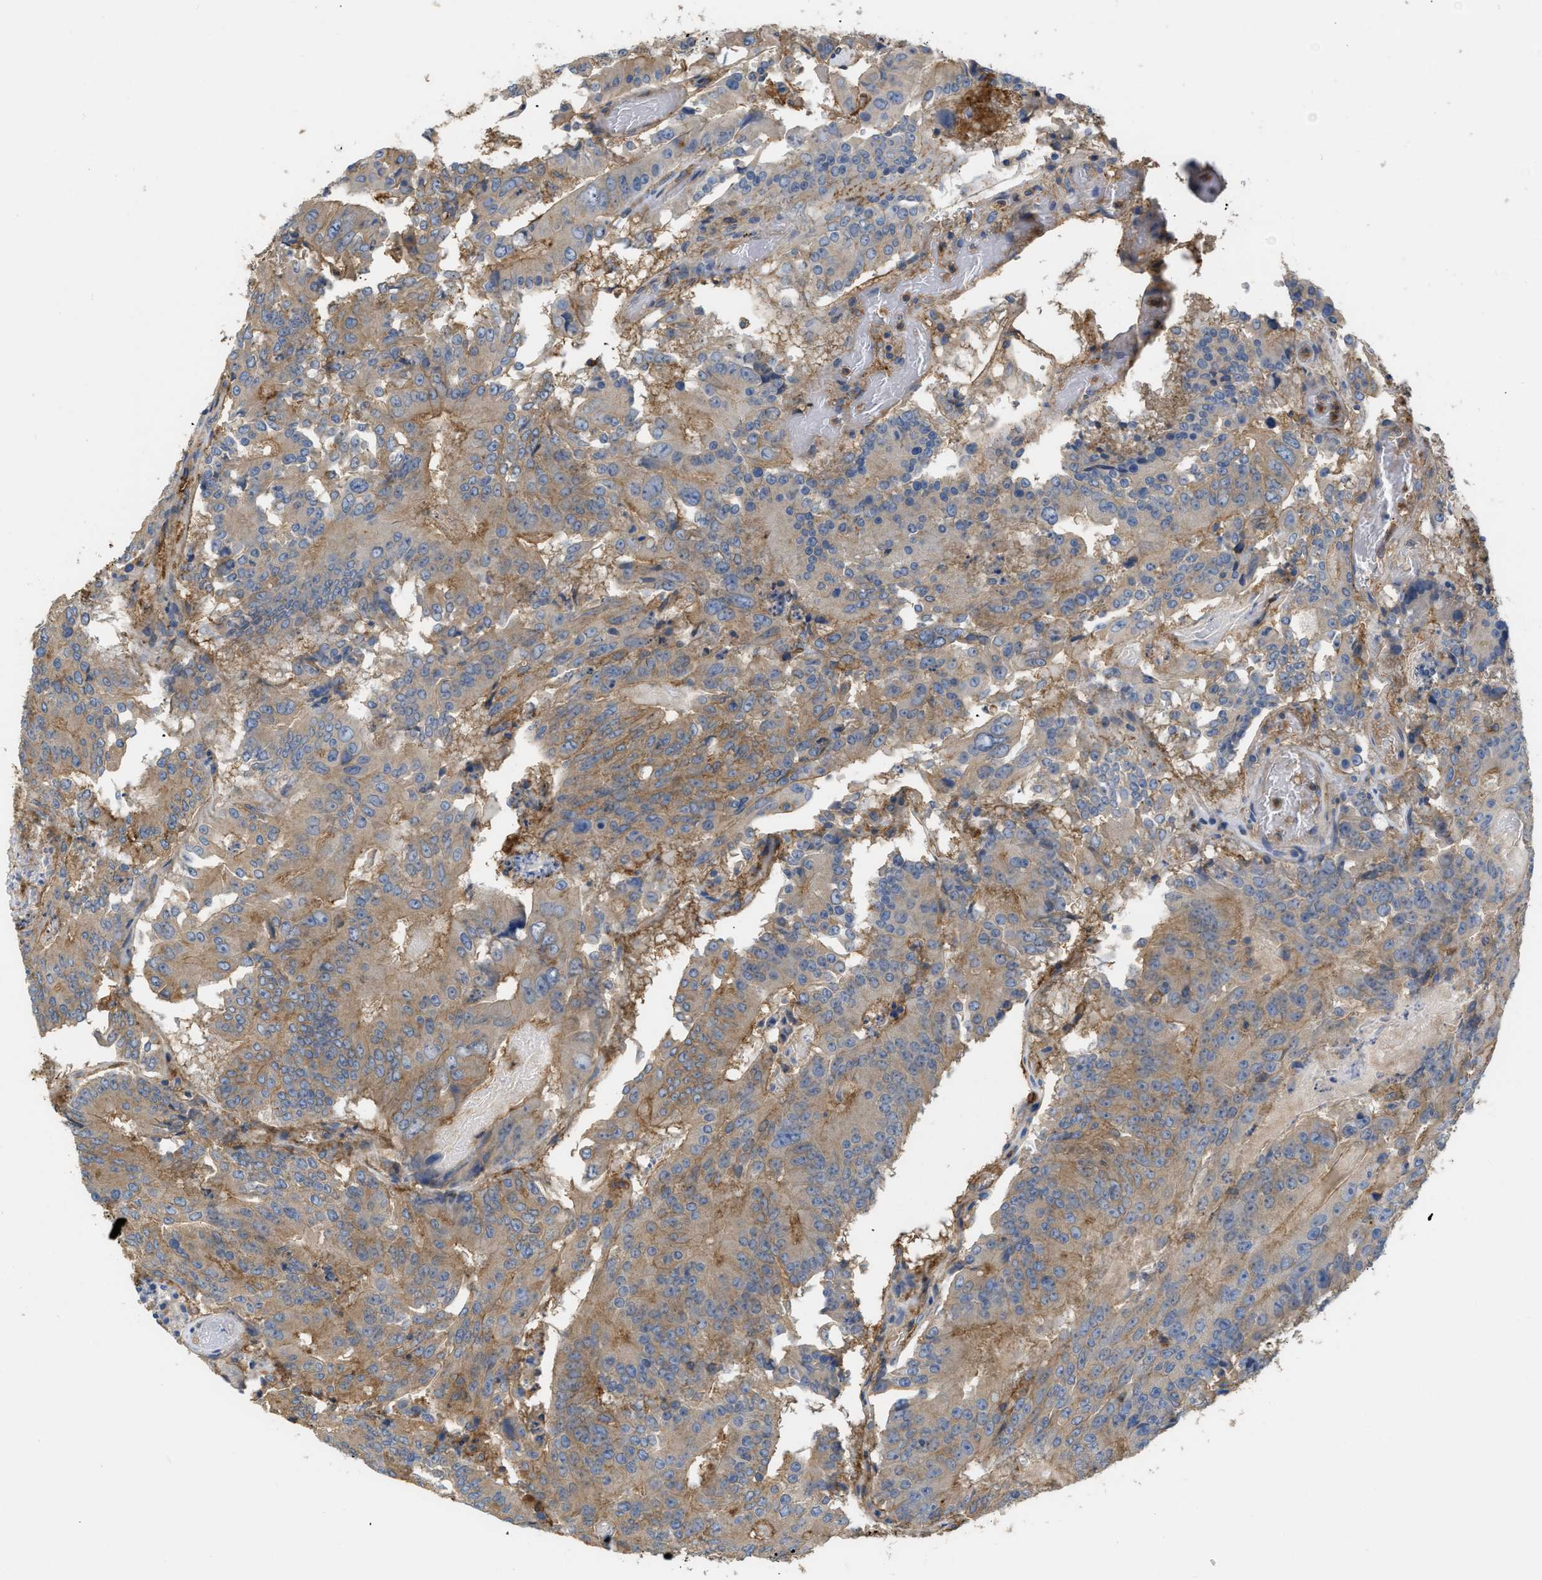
{"staining": {"intensity": "moderate", "quantity": "25%-75%", "location": "cytoplasmic/membranous"}, "tissue": "colorectal cancer", "cell_type": "Tumor cells", "image_type": "cancer", "snomed": [{"axis": "morphology", "description": "Adenocarcinoma, NOS"}, {"axis": "topography", "description": "Colon"}], "caption": "Protein staining by immunohistochemistry reveals moderate cytoplasmic/membranous positivity in approximately 25%-75% of tumor cells in colorectal adenocarcinoma. (DAB (3,3'-diaminobenzidine) IHC, brown staining for protein, blue staining for nuclei).", "gene": "GNB4", "patient": {"sex": "male", "age": 87}}